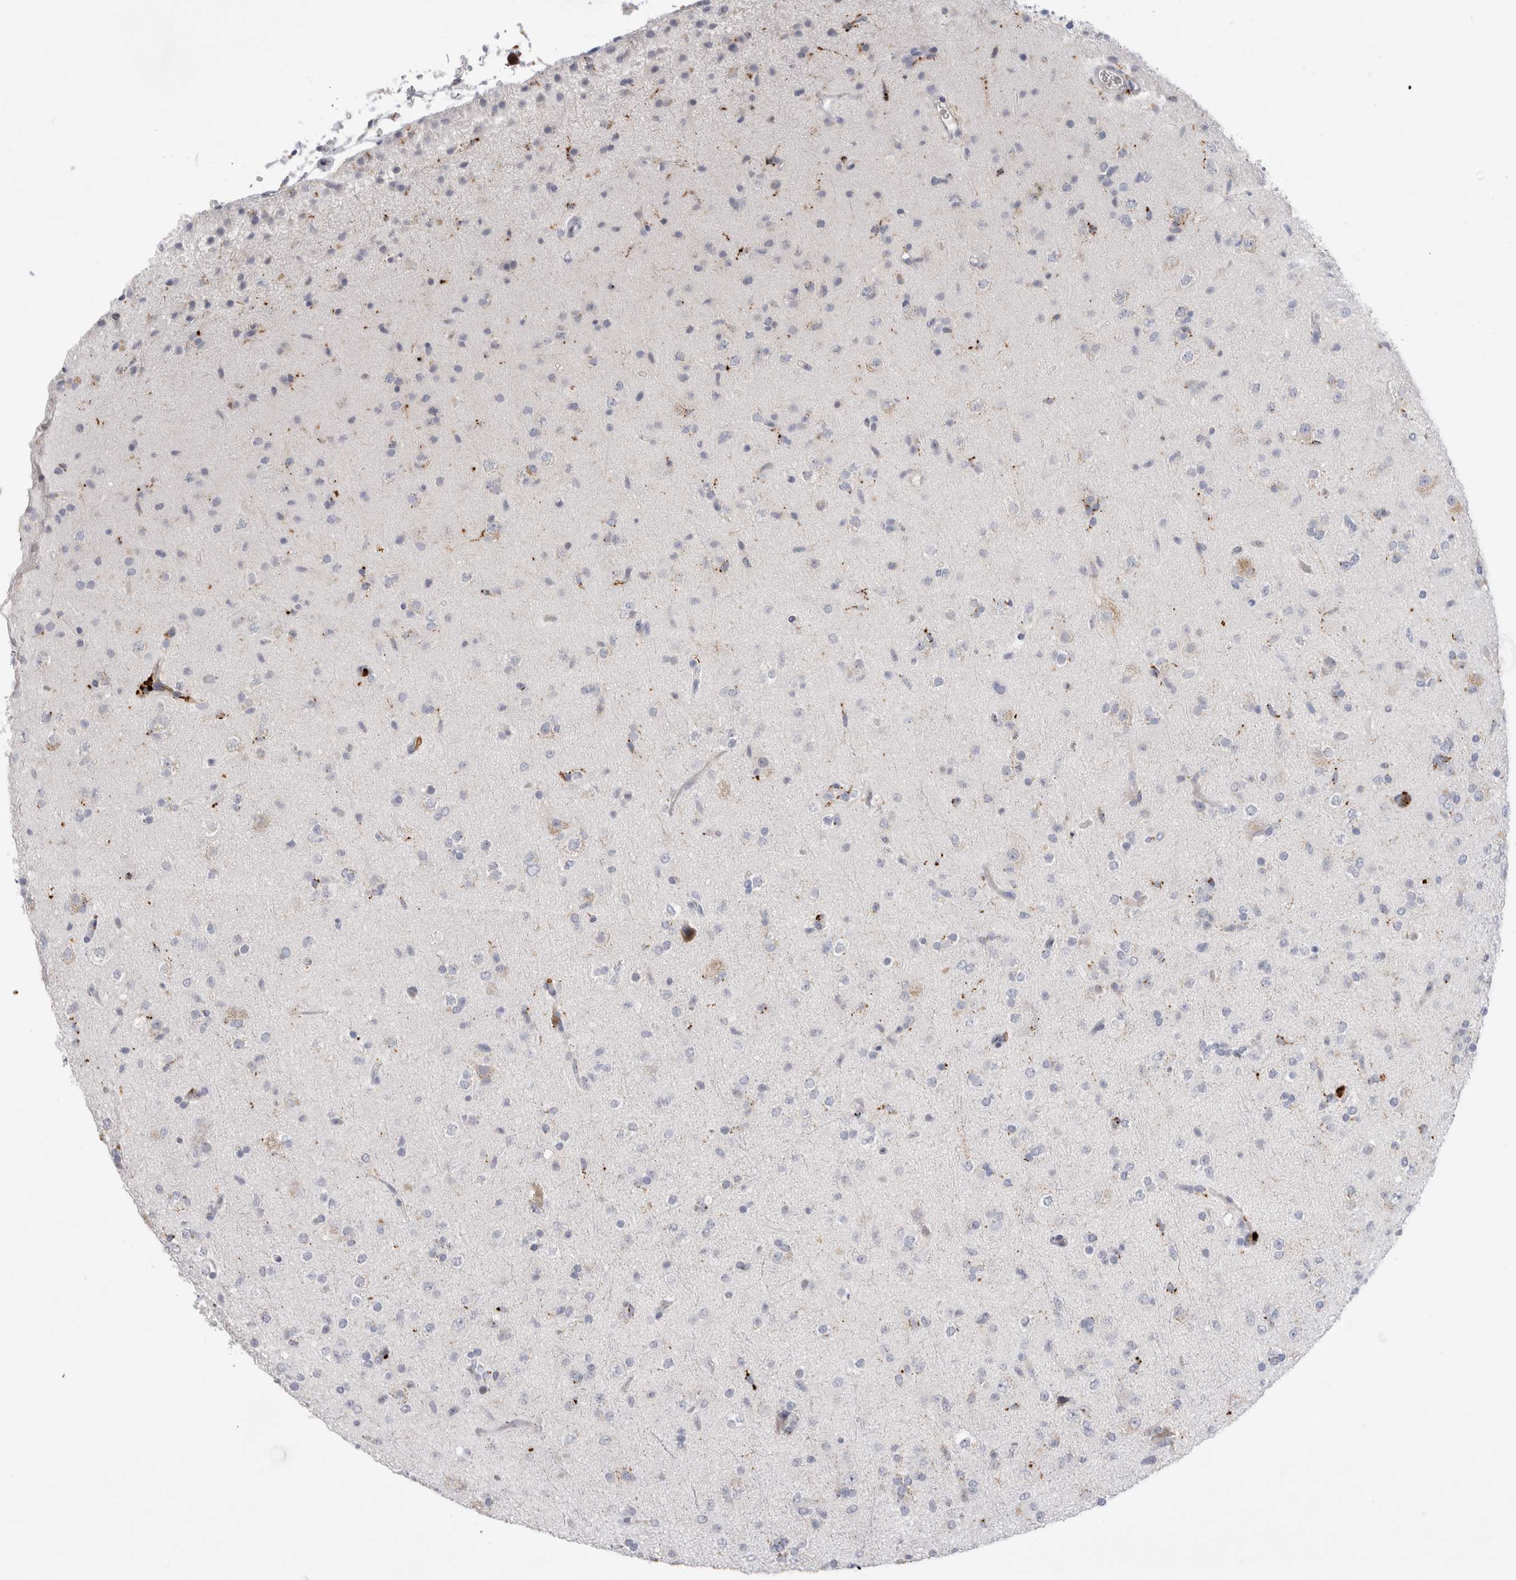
{"staining": {"intensity": "negative", "quantity": "none", "location": "none"}, "tissue": "glioma", "cell_type": "Tumor cells", "image_type": "cancer", "snomed": [{"axis": "morphology", "description": "Glioma, malignant, Low grade"}, {"axis": "topography", "description": "Brain"}], "caption": "An immunohistochemistry (IHC) image of low-grade glioma (malignant) is shown. There is no staining in tumor cells of low-grade glioma (malignant).", "gene": "GAA", "patient": {"sex": "male", "age": 65}}